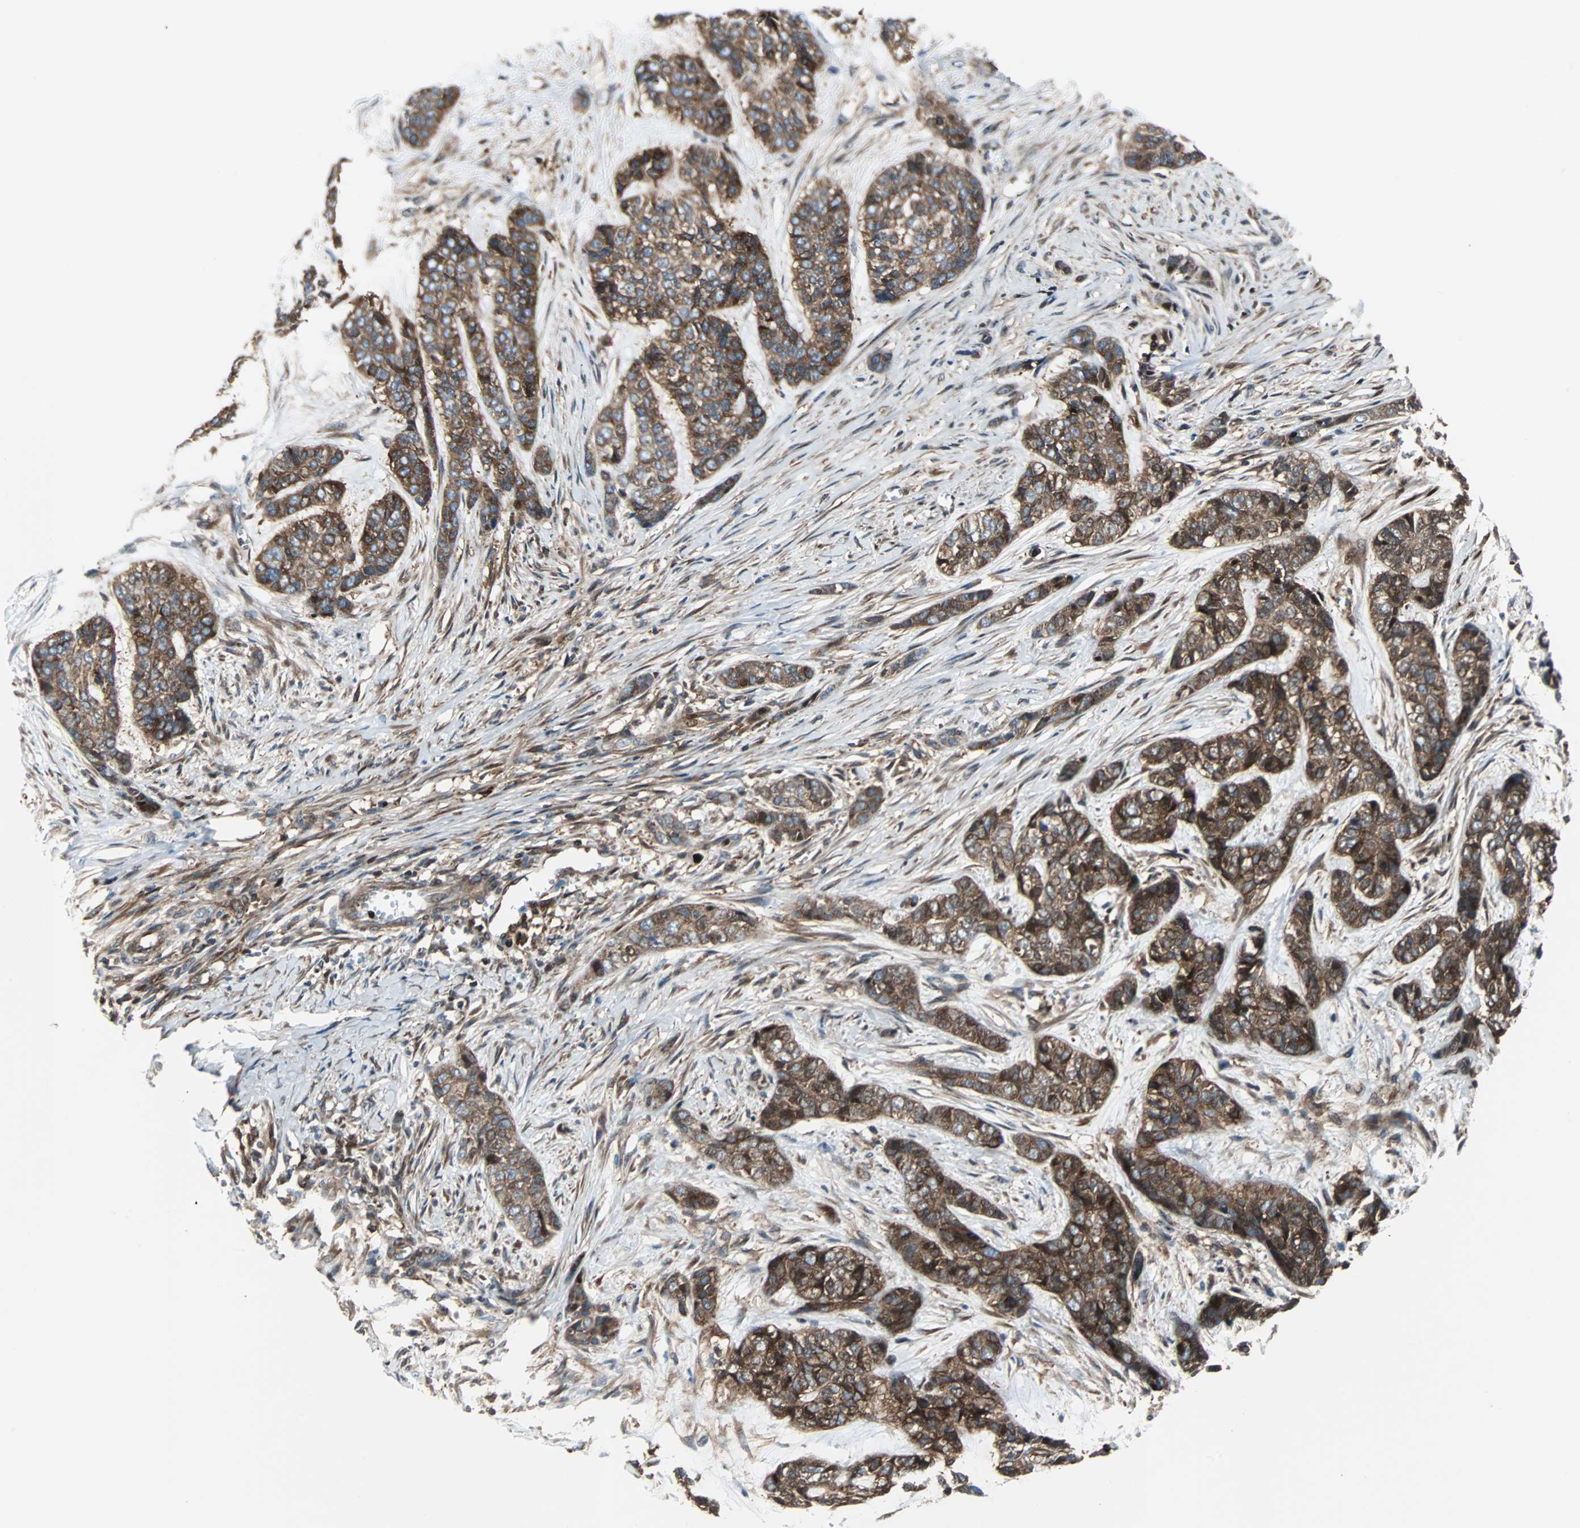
{"staining": {"intensity": "strong", "quantity": ">75%", "location": "cytoplasmic/membranous"}, "tissue": "skin cancer", "cell_type": "Tumor cells", "image_type": "cancer", "snomed": [{"axis": "morphology", "description": "Basal cell carcinoma"}, {"axis": "topography", "description": "Skin"}], "caption": "Human skin cancer stained with a brown dye demonstrates strong cytoplasmic/membranous positive expression in about >75% of tumor cells.", "gene": "RELA", "patient": {"sex": "female", "age": 64}}